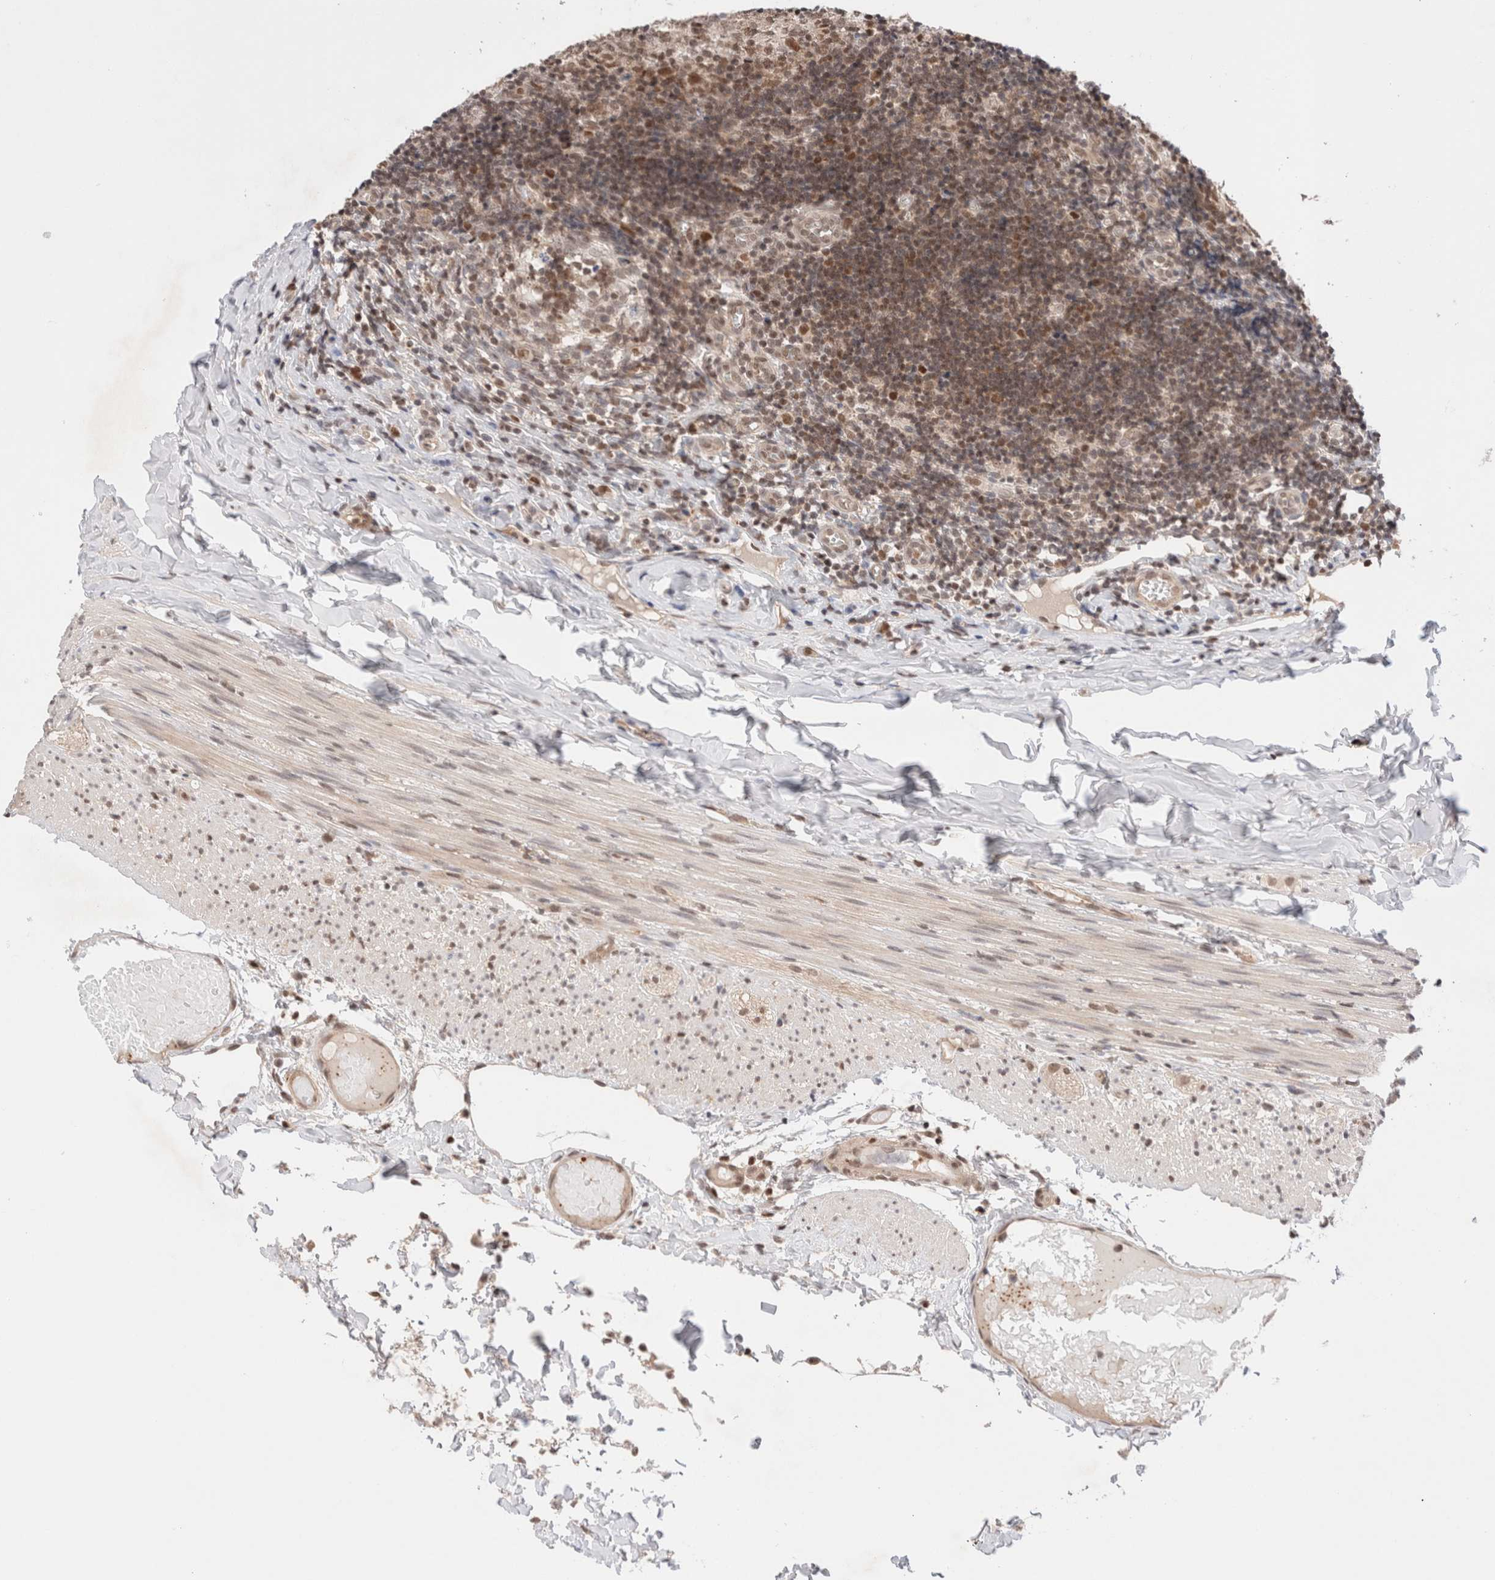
{"staining": {"intensity": "moderate", "quantity": ">75%", "location": "nuclear"}, "tissue": "appendix", "cell_type": "Glandular cells", "image_type": "normal", "snomed": [{"axis": "morphology", "description": "Normal tissue, NOS"}, {"axis": "topography", "description": "Appendix"}], "caption": "Appendix stained with DAB (3,3'-diaminobenzidine) immunohistochemistry (IHC) displays medium levels of moderate nuclear staining in about >75% of glandular cells. (IHC, brightfield microscopy, high magnification).", "gene": "GATAD2A", "patient": {"sex": "male", "age": 8}}